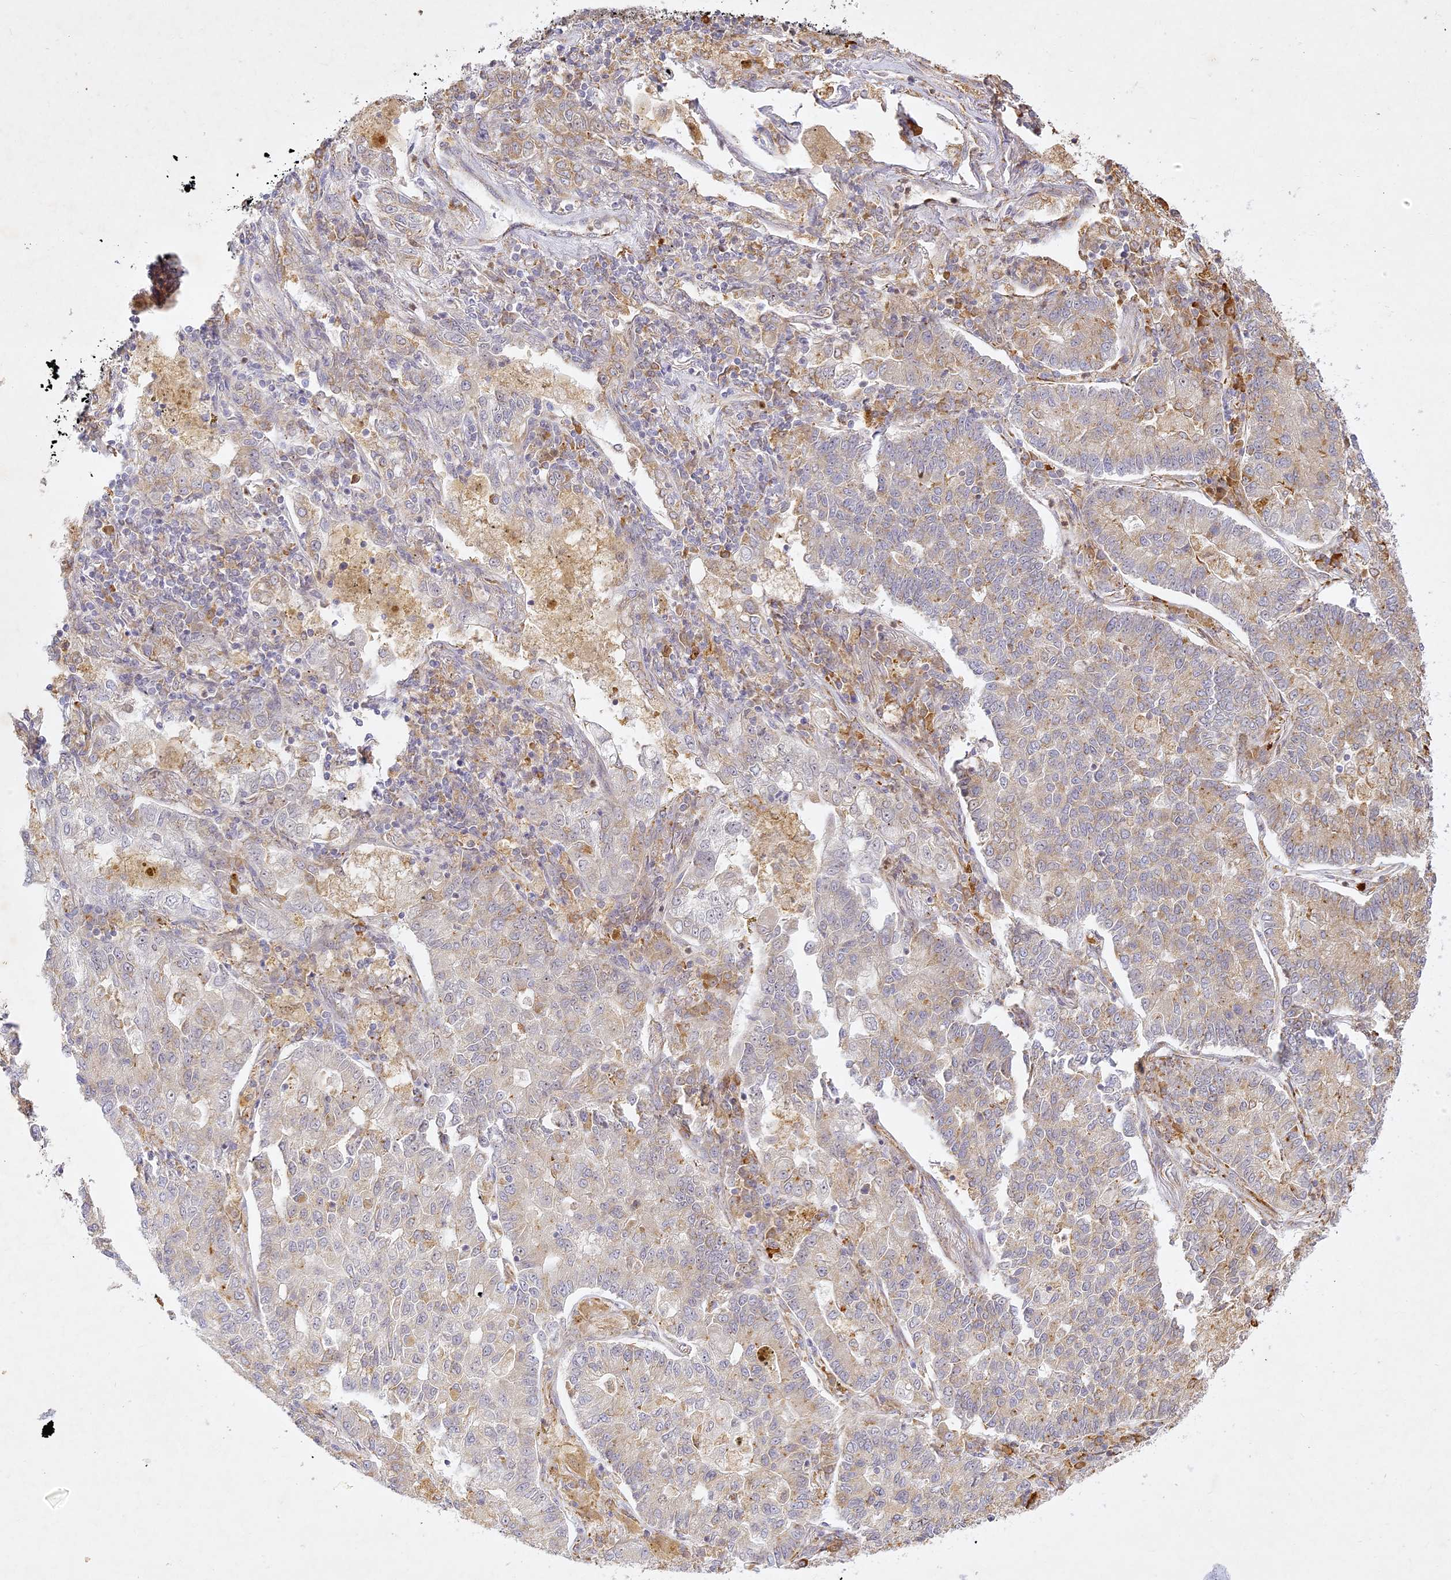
{"staining": {"intensity": "weak", "quantity": "25%-75%", "location": "cytoplasmic/membranous"}, "tissue": "lung cancer", "cell_type": "Tumor cells", "image_type": "cancer", "snomed": [{"axis": "morphology", "description": "Adenocarcinoma, NOS"}, {"axis": "topography", "description": "Lung"}], "caption": "This is a histology image of IHC staining of lung cancer (adenocarcinoma), which shows weak positivity in the cytoplasmic/membranous of tumor cells.", "gene": "SLC30A5", "patient": {"sex": "male", "age": 49}}